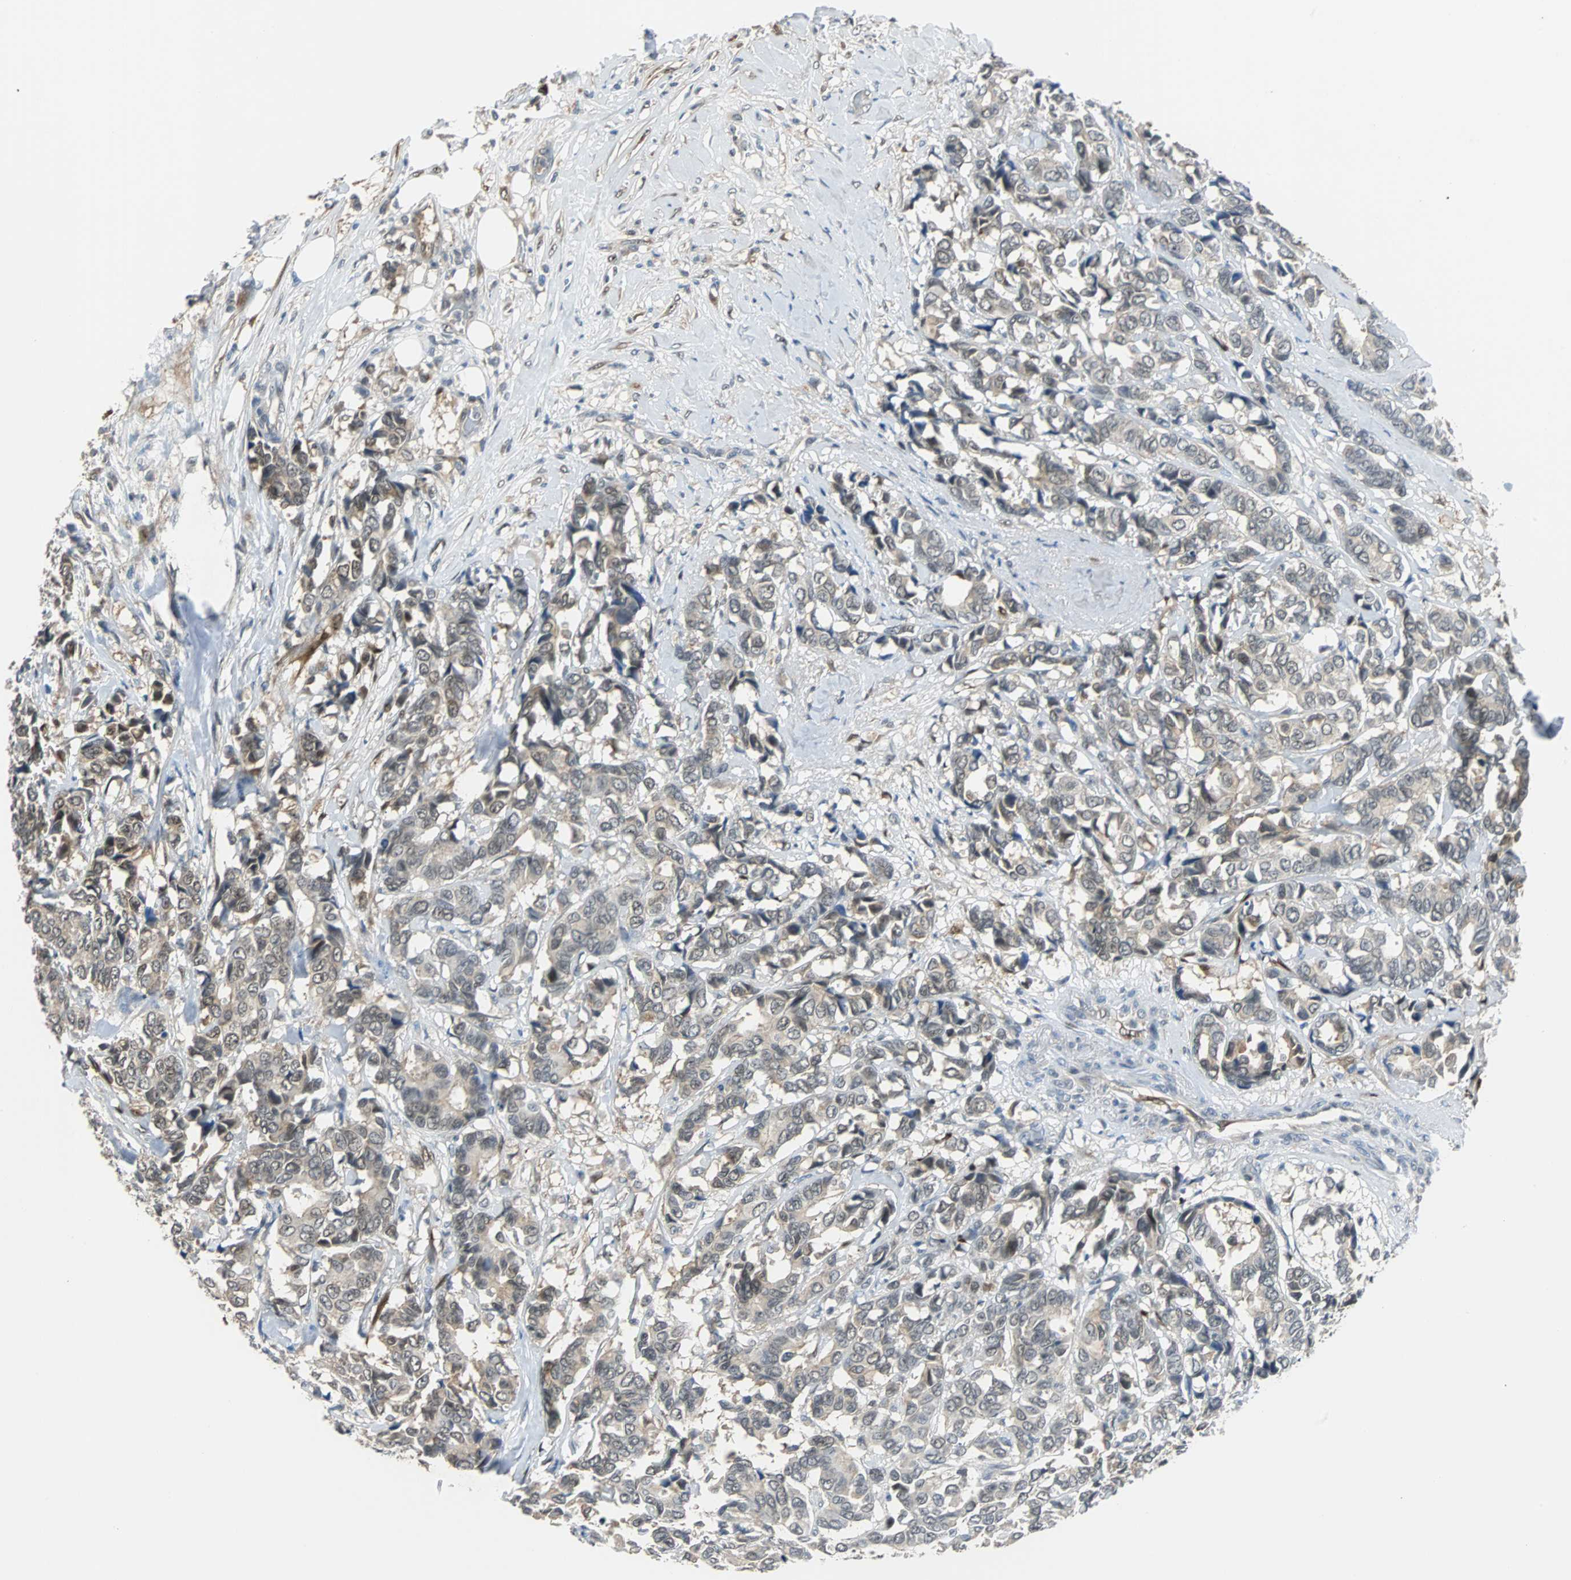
{"staining": {"intensity": "weak", "quantity": "25%-75%", "location": "cytoplasmic/membranous"}, "tissue": "breast cancer", "cell_type": "Tumor cells", "image_type": "cancer", "snomed": [{"axis": "morphology", "description": "Duct carcinoma"}, {"axis": "topography", "description": "Breast"}], "caption": "Tumor cells exhibit low levels of weak cytoplasmic/membranous staining in about 25%-75% of cells in breast cancer. The staining was performed using DAB (3,3'-diaminobenzidine) to visualize the protein expression in brown, while the nuclei were stained in blue with hematoxylin (Magnification: 20x).", "gene": "FHL2", "patient": {"sex": "female", "age": 87}}